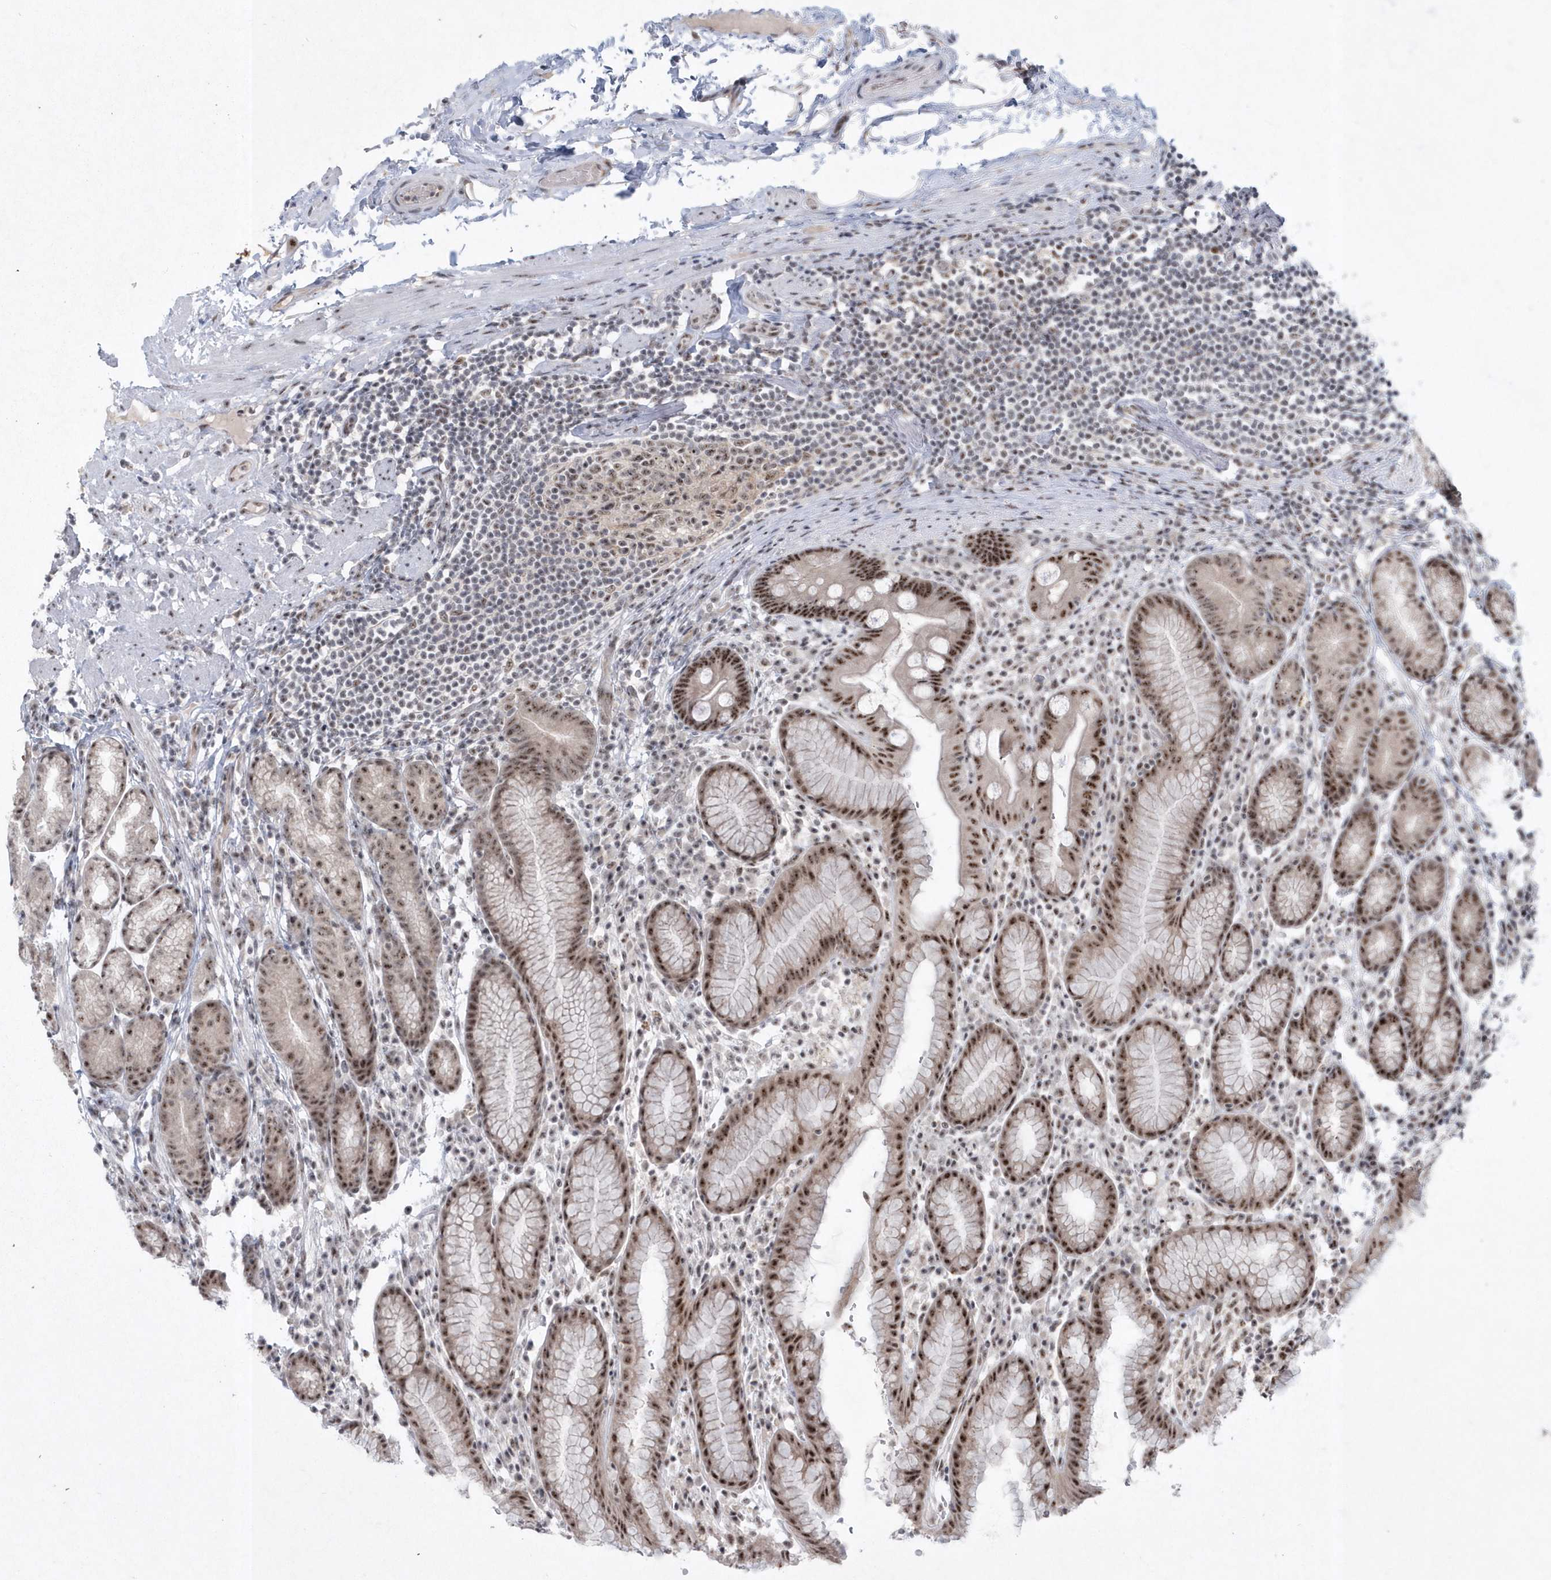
{"staining": {"intensity": "moderate", "quantity": ">75%", "location": "nuclear"}, "tissue": "stomach", "cell_type": "Glandular cells", "image_type": "normal", "snomed": [{"axis": "morphology", "description": "Normal tissue, NOS"}, {"axis": "topography", "description": "Stomach, lower"}], "caption": "IHC histopathology image of normal human stomach stained for a protein (brown), which shows medium levels of moderate nuclear expression in about >75% of glandular cells.", "gene": "KDM6B", "patient": {"sex": "male", "age": 52}}